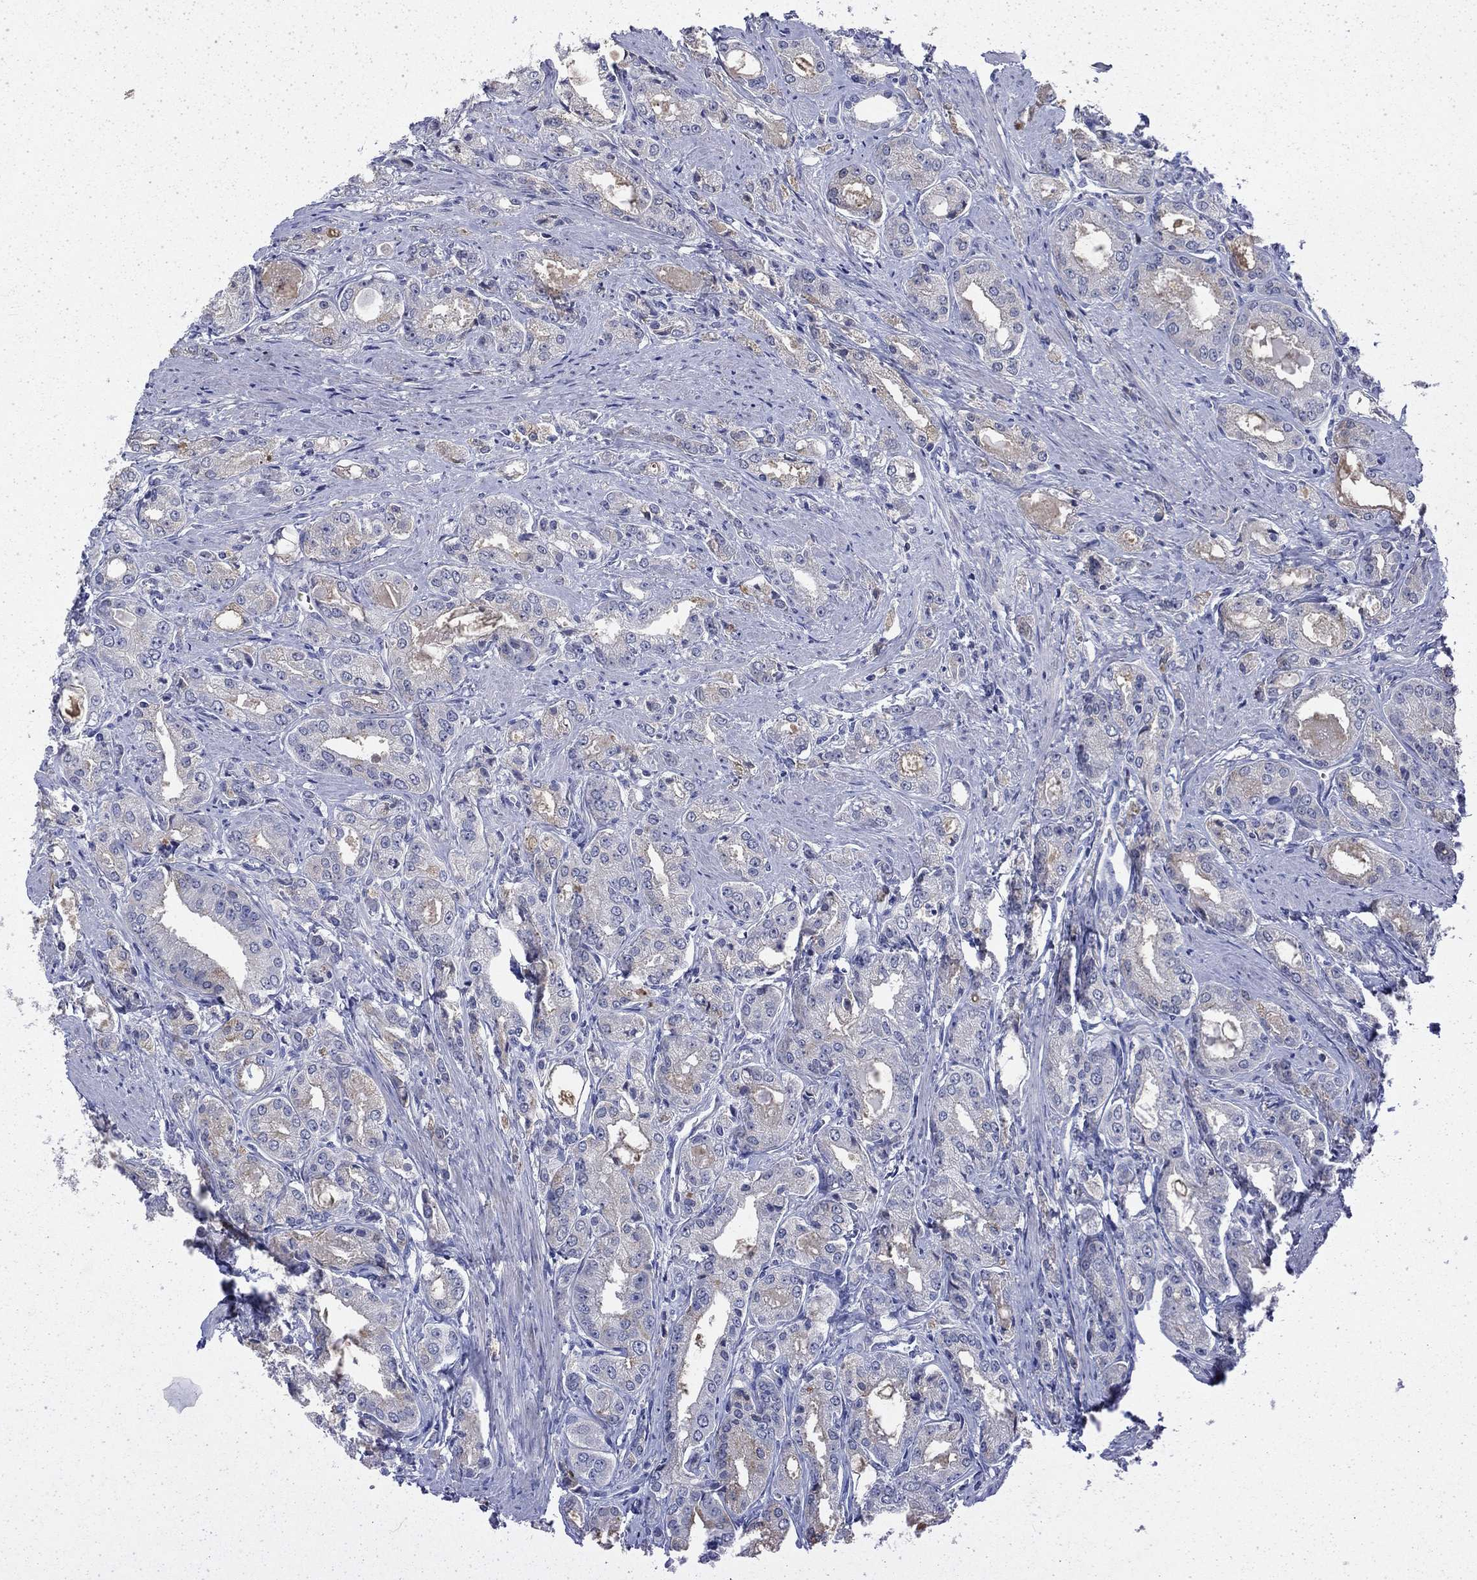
{"staining": {"intensity": "negative", "quantity": "none", "location": "none"}, "tissue": "prostate cancer", "cell_type": "Tumor cells", "image_type": "cancer", "snomed": [{"axis": "morphology", "description": "Adenocarcinoma, NOS"}, {"axis": "morphology", "description": "Adenocarcinoma, High grade"}, {"axis": "topography", "description": "Prostate"}], "caption": "An immunohistochemistry micrograph of prostate adenocarcinoma is shown. There is no staining in tumor cells of prostate adenocarcinoma.", "gene": "ENPP6", "patient": {"sex": "male", "age": 70}}